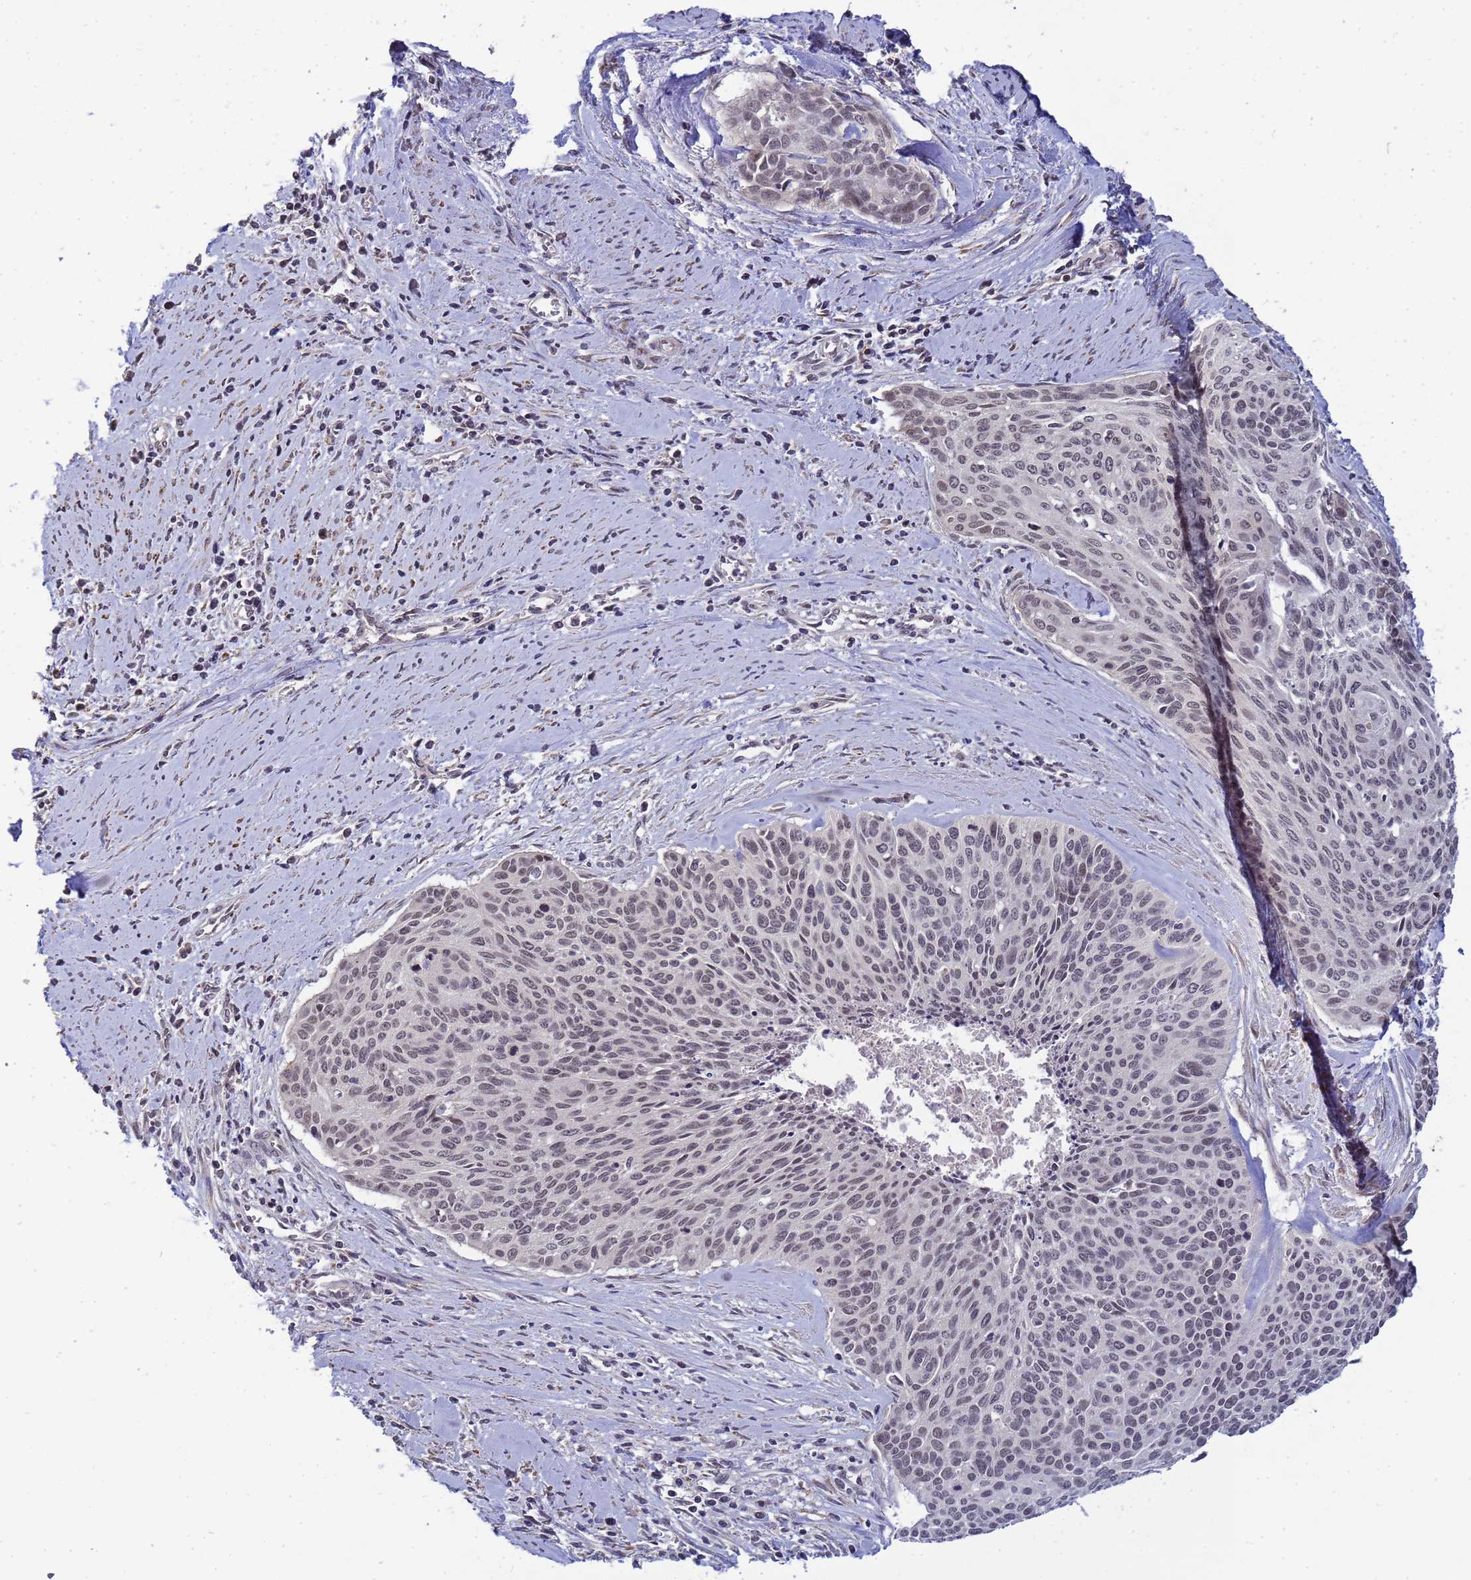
{"staining": {"intensity": "weak", "quantity": "<25%", "location": "nuclear"}, "tissue": "cervical cancer", "cell_type": "Tumor cells", "image_type": "cancer", "snomed": [{"axis": "morphology", "description": "Squamous cell carcinoma, NOS"}, {"axis": "topography", "description": "Cervix"}], "caption": "A high-resolution image shows immunohistochemistry staining of cervical squamous cell carcinoma, which reveals no significant positivity in tumor cells.", "gene": "MYL7", "patient": {"sex": "female", "age": 55}}